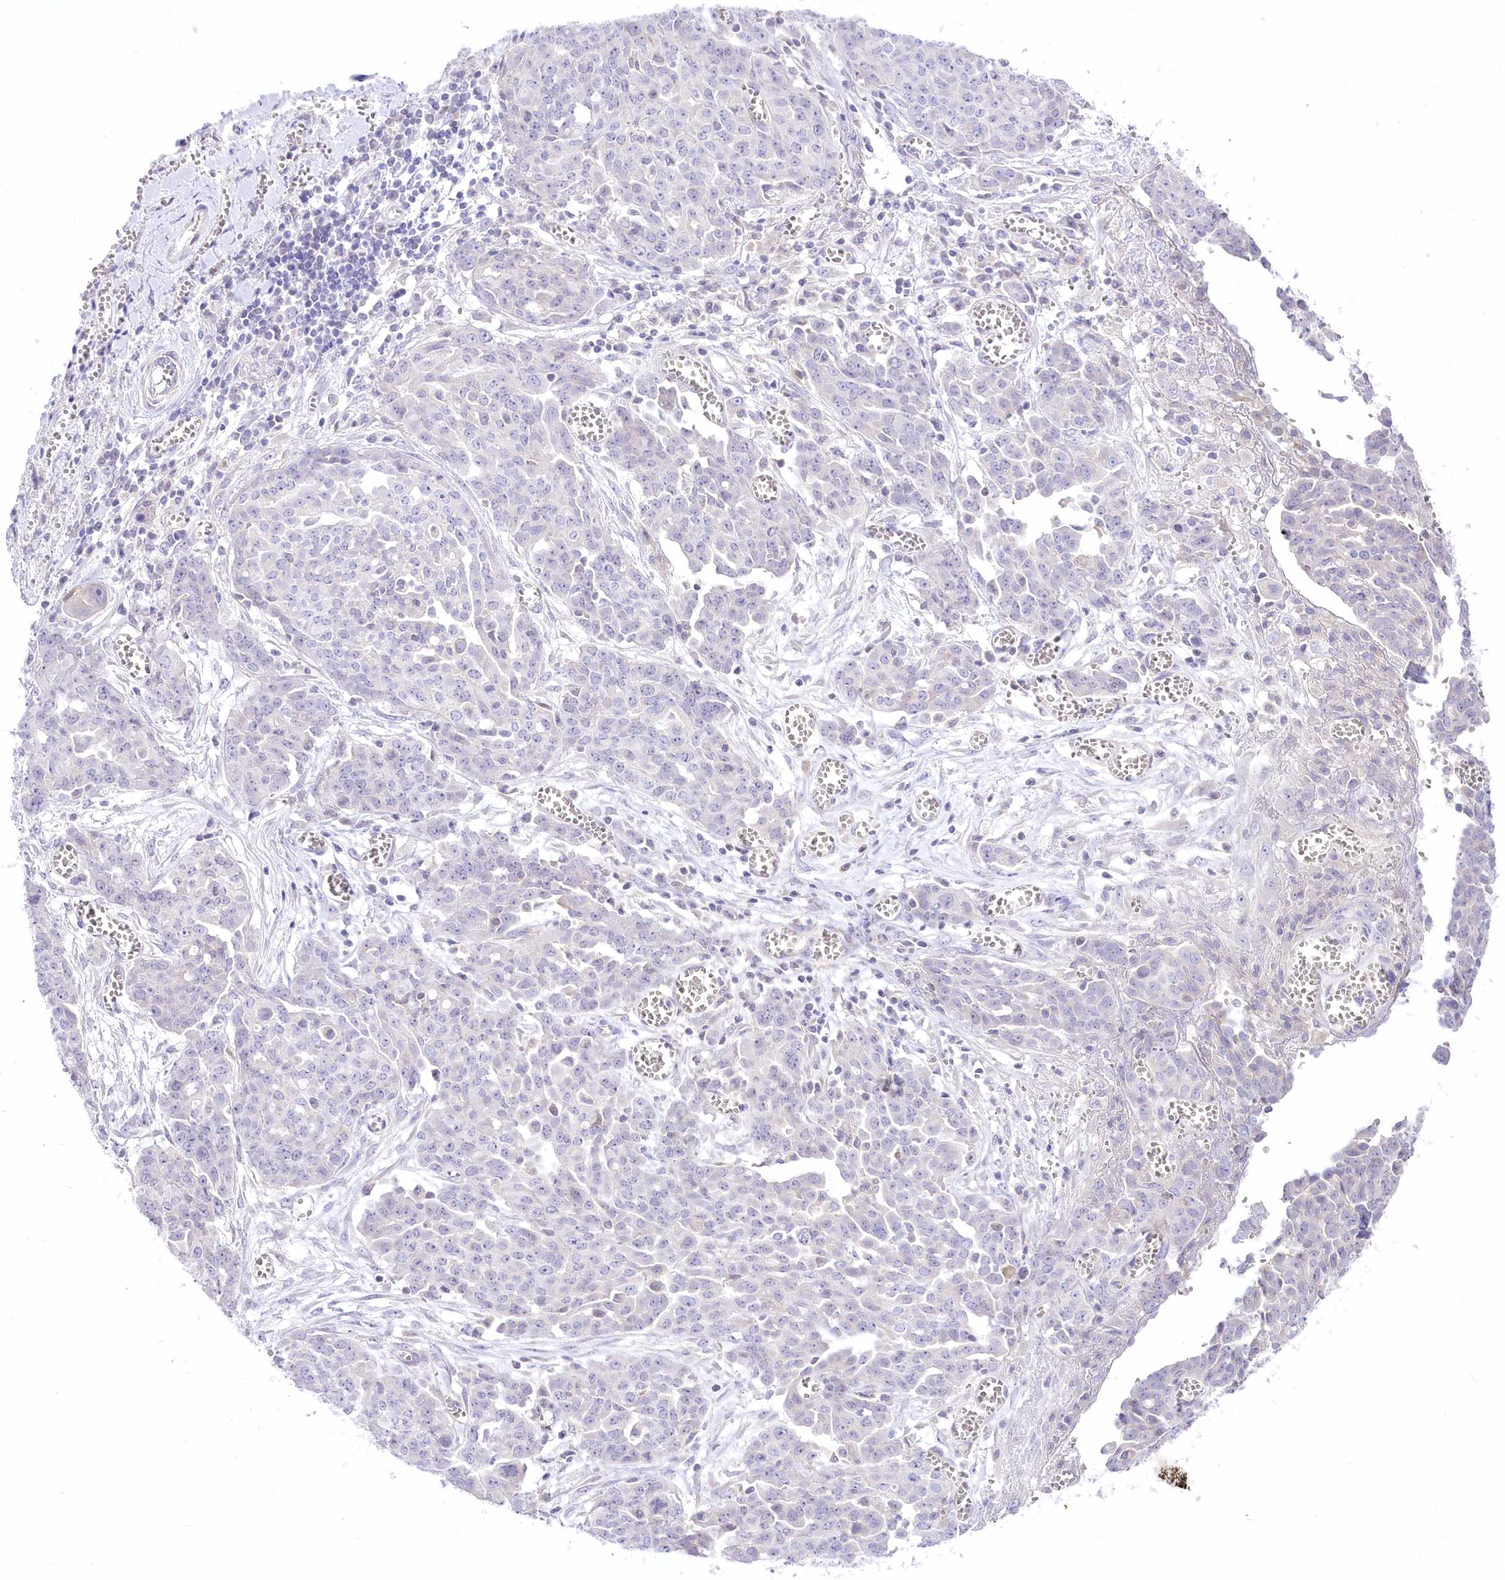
{"staining": {"intensity": "negative", "quantity": "none", "location": "none"}, "tissue": "ovarian cancer", "cell_type": "Tumor cells", "image_type": "cancer", "snomed": [{"axis": "morphology", "description": "Cystadenocarcinoma, serous, NOS"}, {"axis": "topography", "description": "Soft tissue"}, {"axis": "topography", "description": "Ovary"}], "caption": "Image shows no protein expression in tumor cells of ovarian cancer (serous cystadenocarcinoma) tissue.", "gene": "HELT", "patient": {"sex": "female", "age": 57}}